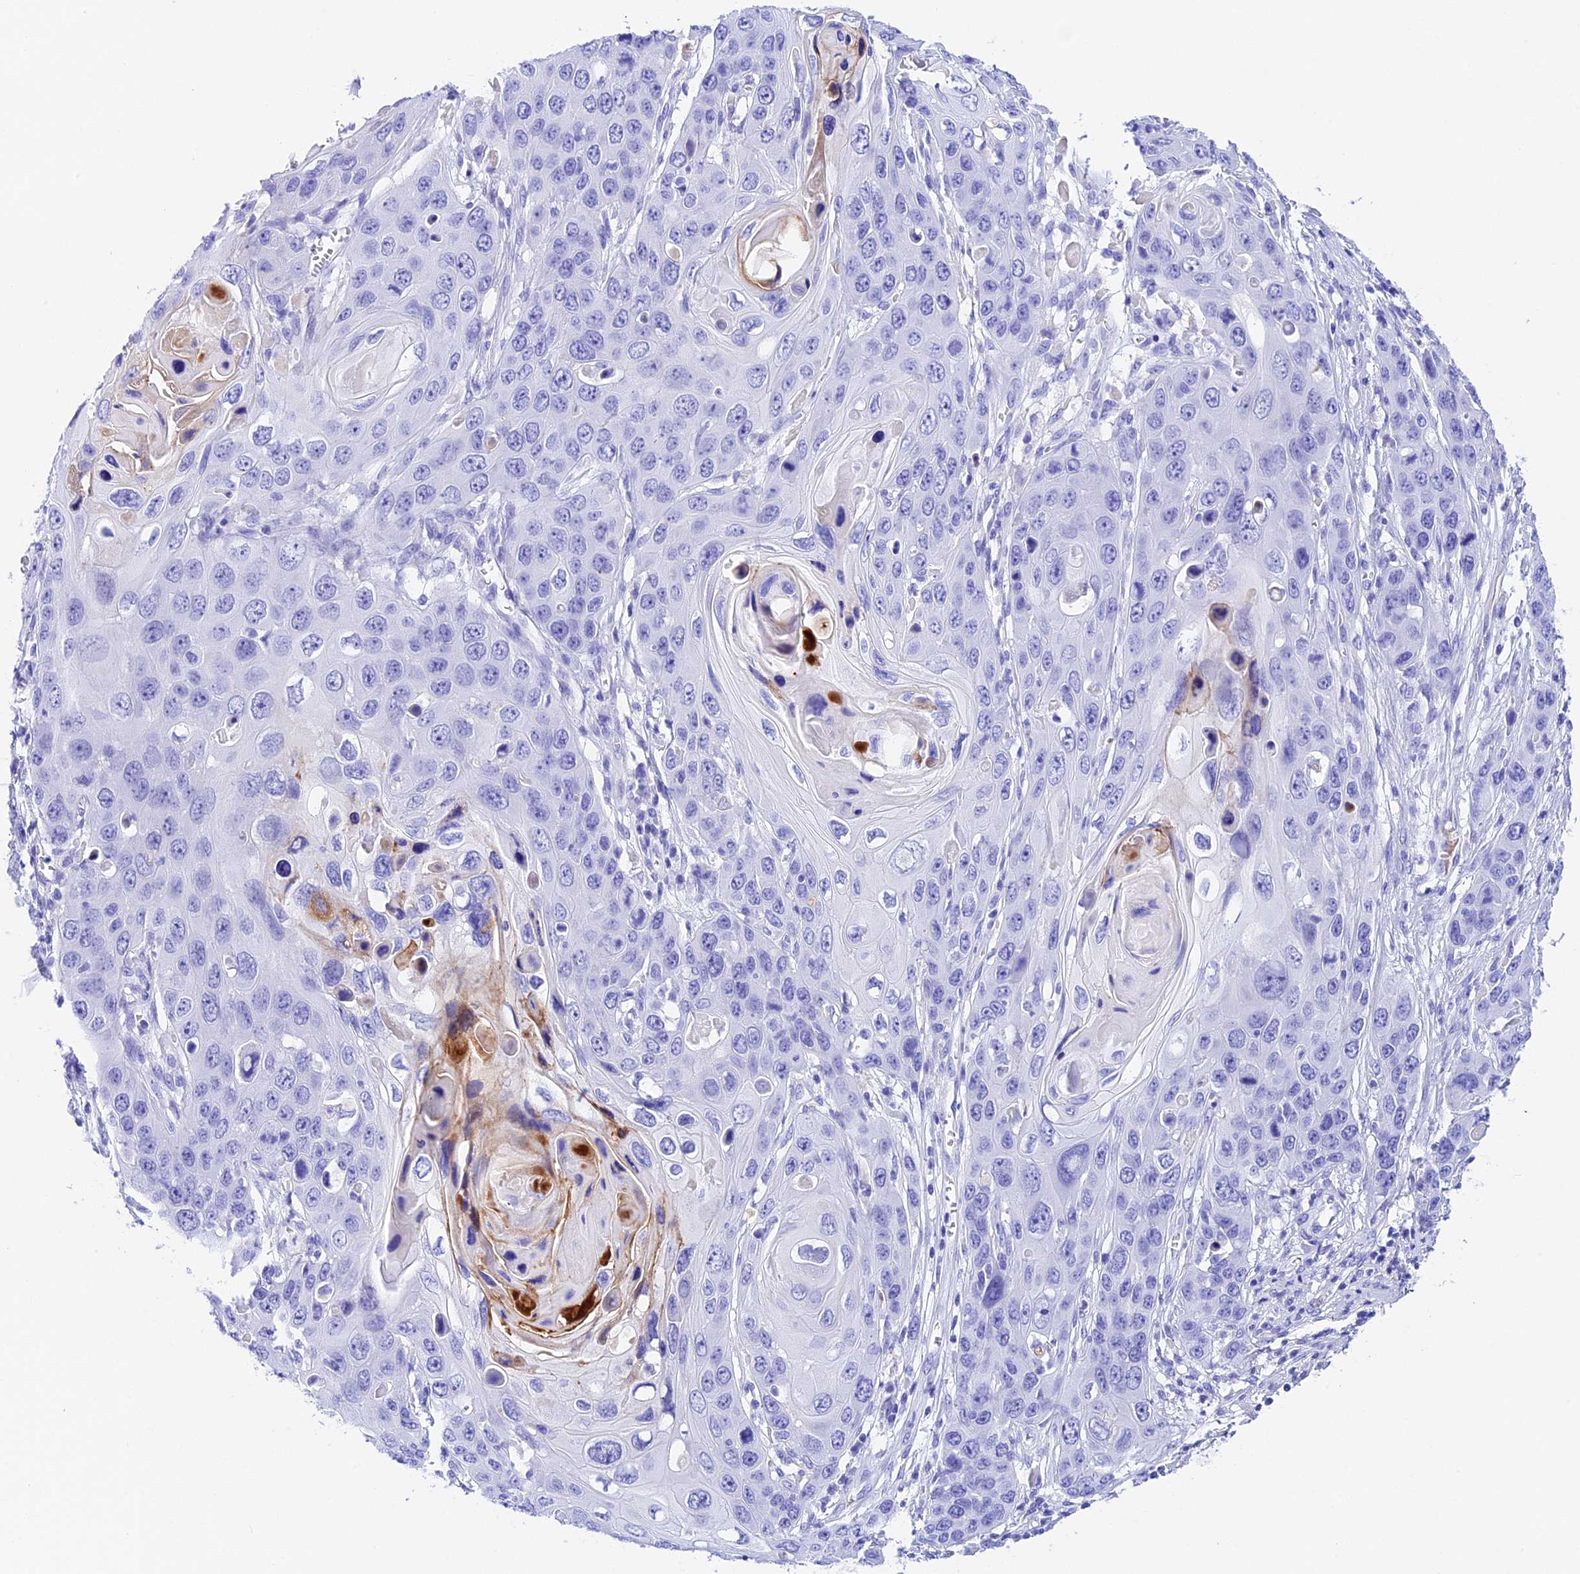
{"staining": {"intensity": "negative", "quantity": "none", "location": "none"}, "tissue": "skin cancer", "cell_type": "Tumor cells", "image_type": "cancer", "snomed": [{"axis": "morphology", "description": "Squamous cell carcinoma, NOS"}, {"axis": "topography", "description": "Skin"}], "caption": "This photomicrograph is of skin cancer (squamous cell carcinoma) stained with IHC to label a protein in brown with the nuclei are counter-stained blue. There is no expression in tumor cells.", "gene": "PSG11", "patient": {"sex": "male", "age": 55}}